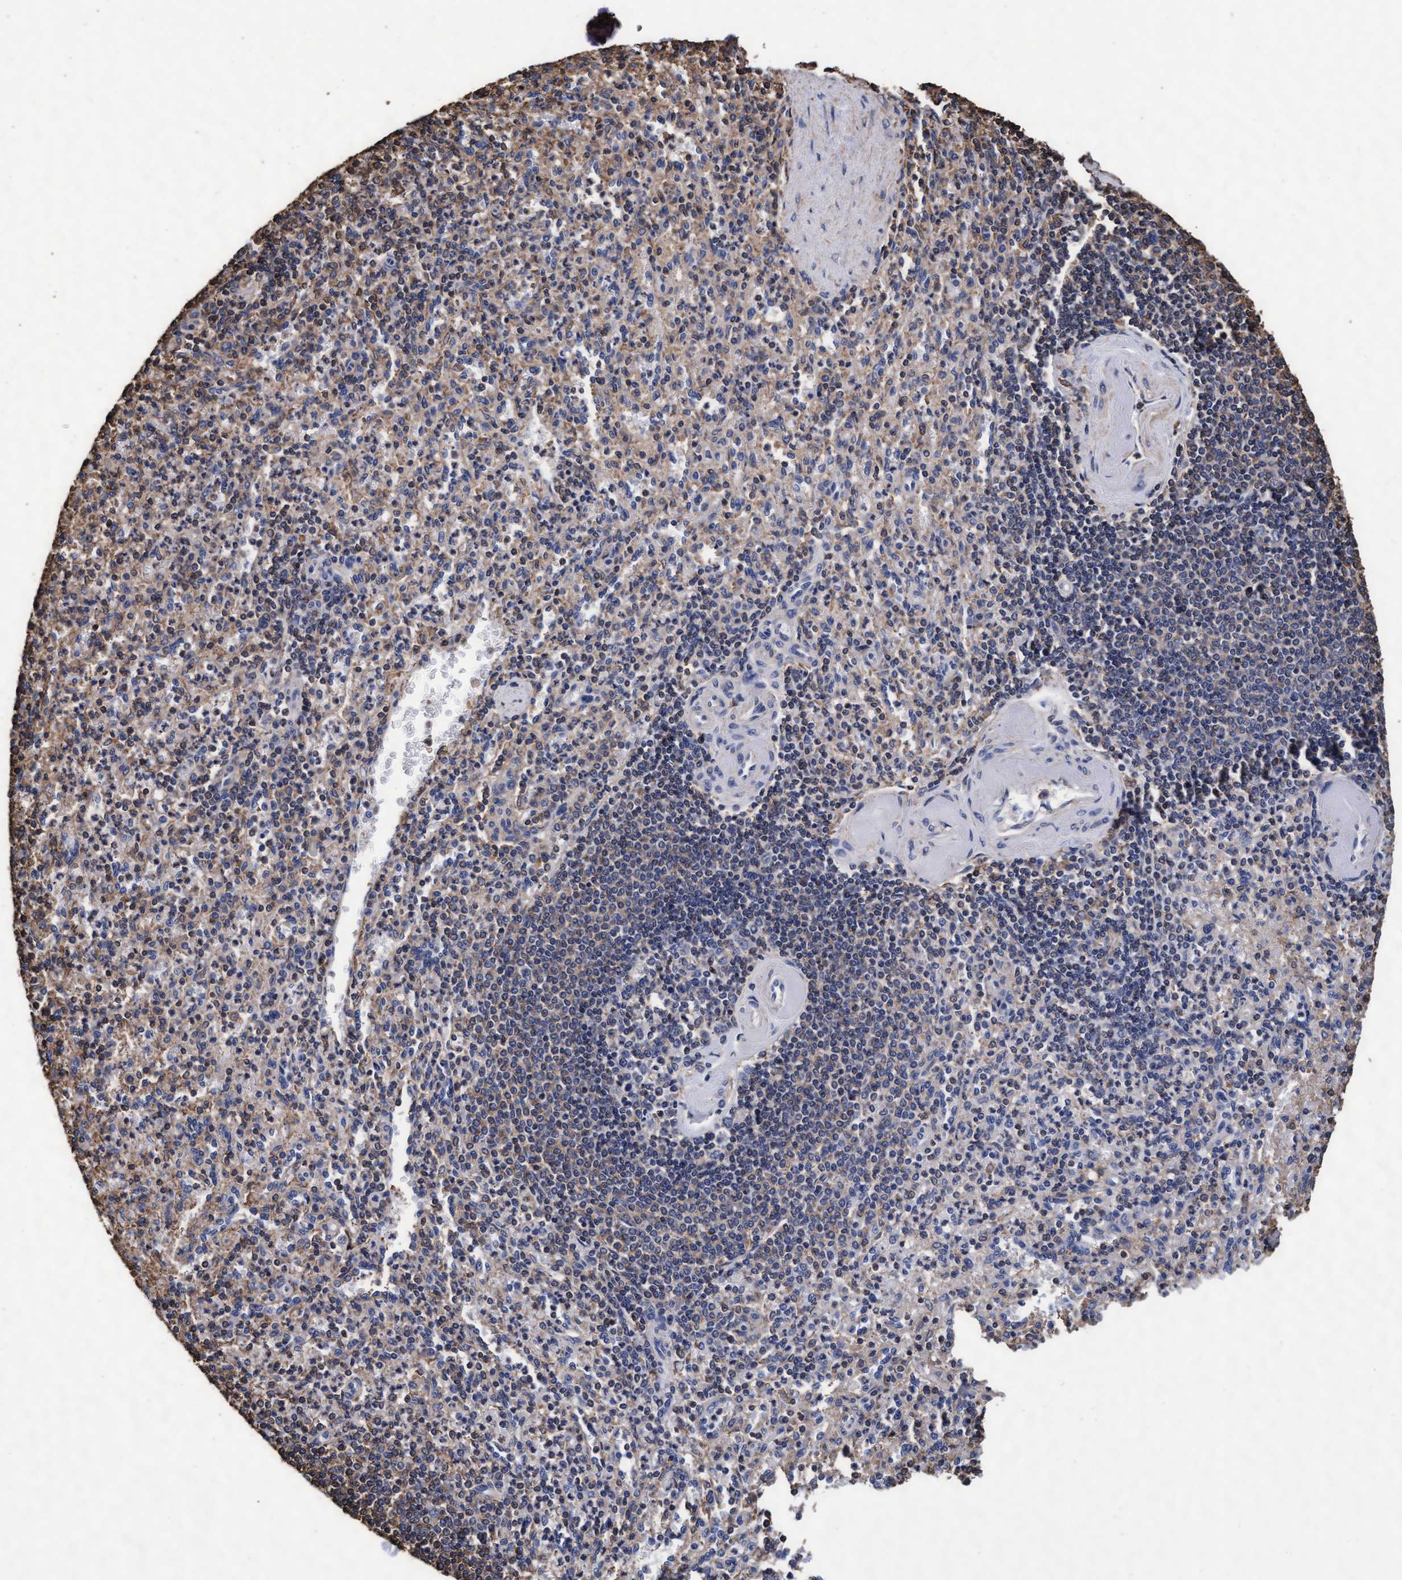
{"staining": {"intensity": "weak", "quantity": "25%-75%", "location": "cytoplasmic/membranous"}, "tissue": "spleen", "cell_type": "Cells in red pulp", "image_type": "normal", "snomed": [{"axis": "morphology", "description": "Normal tissue, NOS"}, {"axis": "topography", "description": "Spleen"}], "caption": "DAB immunohistochemical staining of unremarkable spleen reveals weak cytoplasmic/membranous protein positivity in about 25%-75% of cells in red pulp. The staining was performed using DAB (3,3'-diaminobenzidine) to visualize the protein expression in brown, while the nuclei were stained in blue with hematoxylin (Magnification: 20x).", "gene": "GRHPR", "patient": {"sex": "female", "age": 74}}